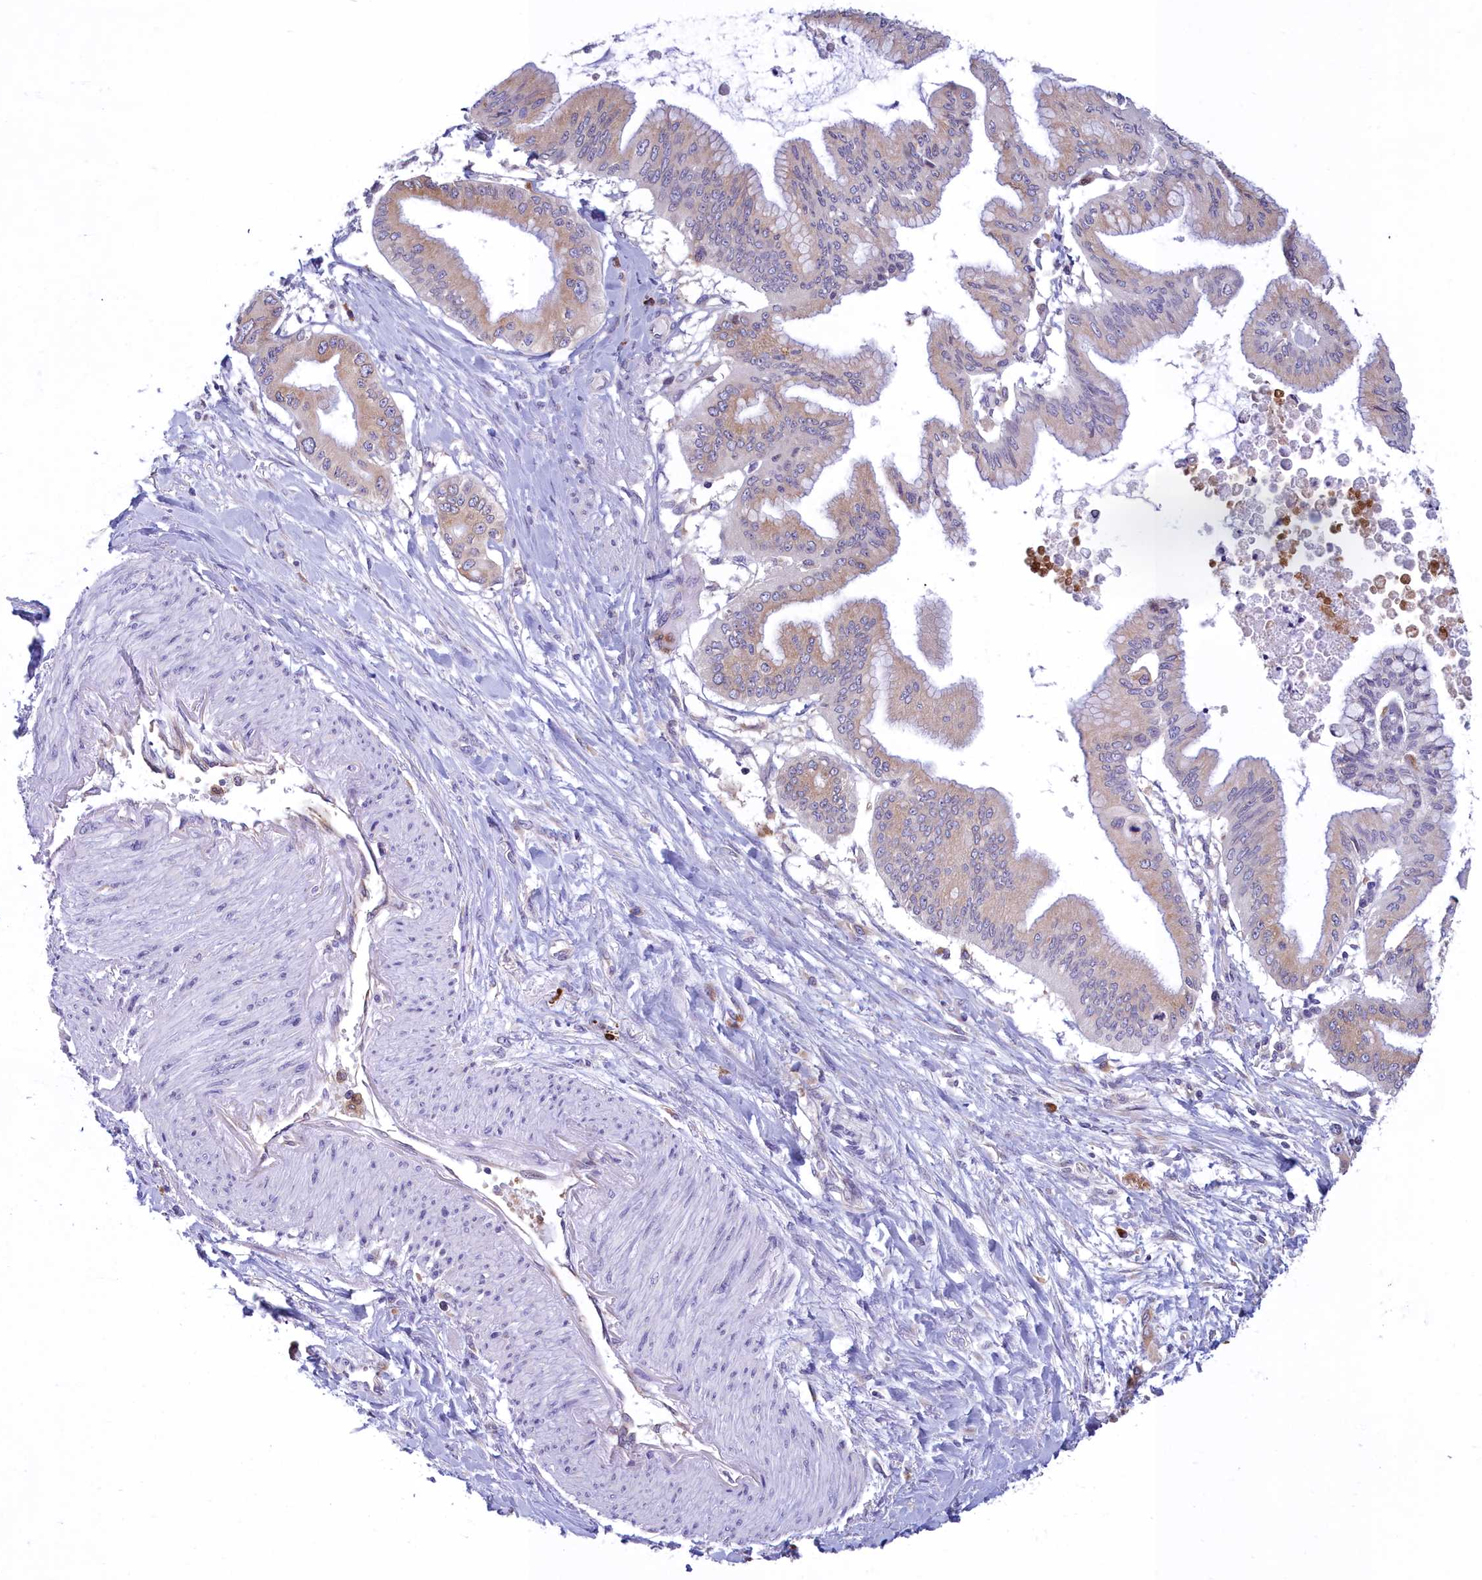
{"staining": {"intensity": "weak", "quantity": "25%-75%", "location": "cytoplasmic/membranous"}, "tissue": "pancreatic cancer", "cell_type": "Tumor cells", "image_type": "cancer", "snomed": [{"axis": "morphology", "description": "Adenocarcinoma, NOS"}, {"axis": "topography", "description": "Pancreas"}], "caption": "An image of human pancreatic adenocarcinoma stained for a protein displays weak cytoplasmic/membranous brown staining in tumor cells. (Stains: DAB in brown, nuclei in blue, Microscopy: brightfield microscopy at high magnification).", "gene": "HM13", "patient": {"sex": "male", "age": 46}}